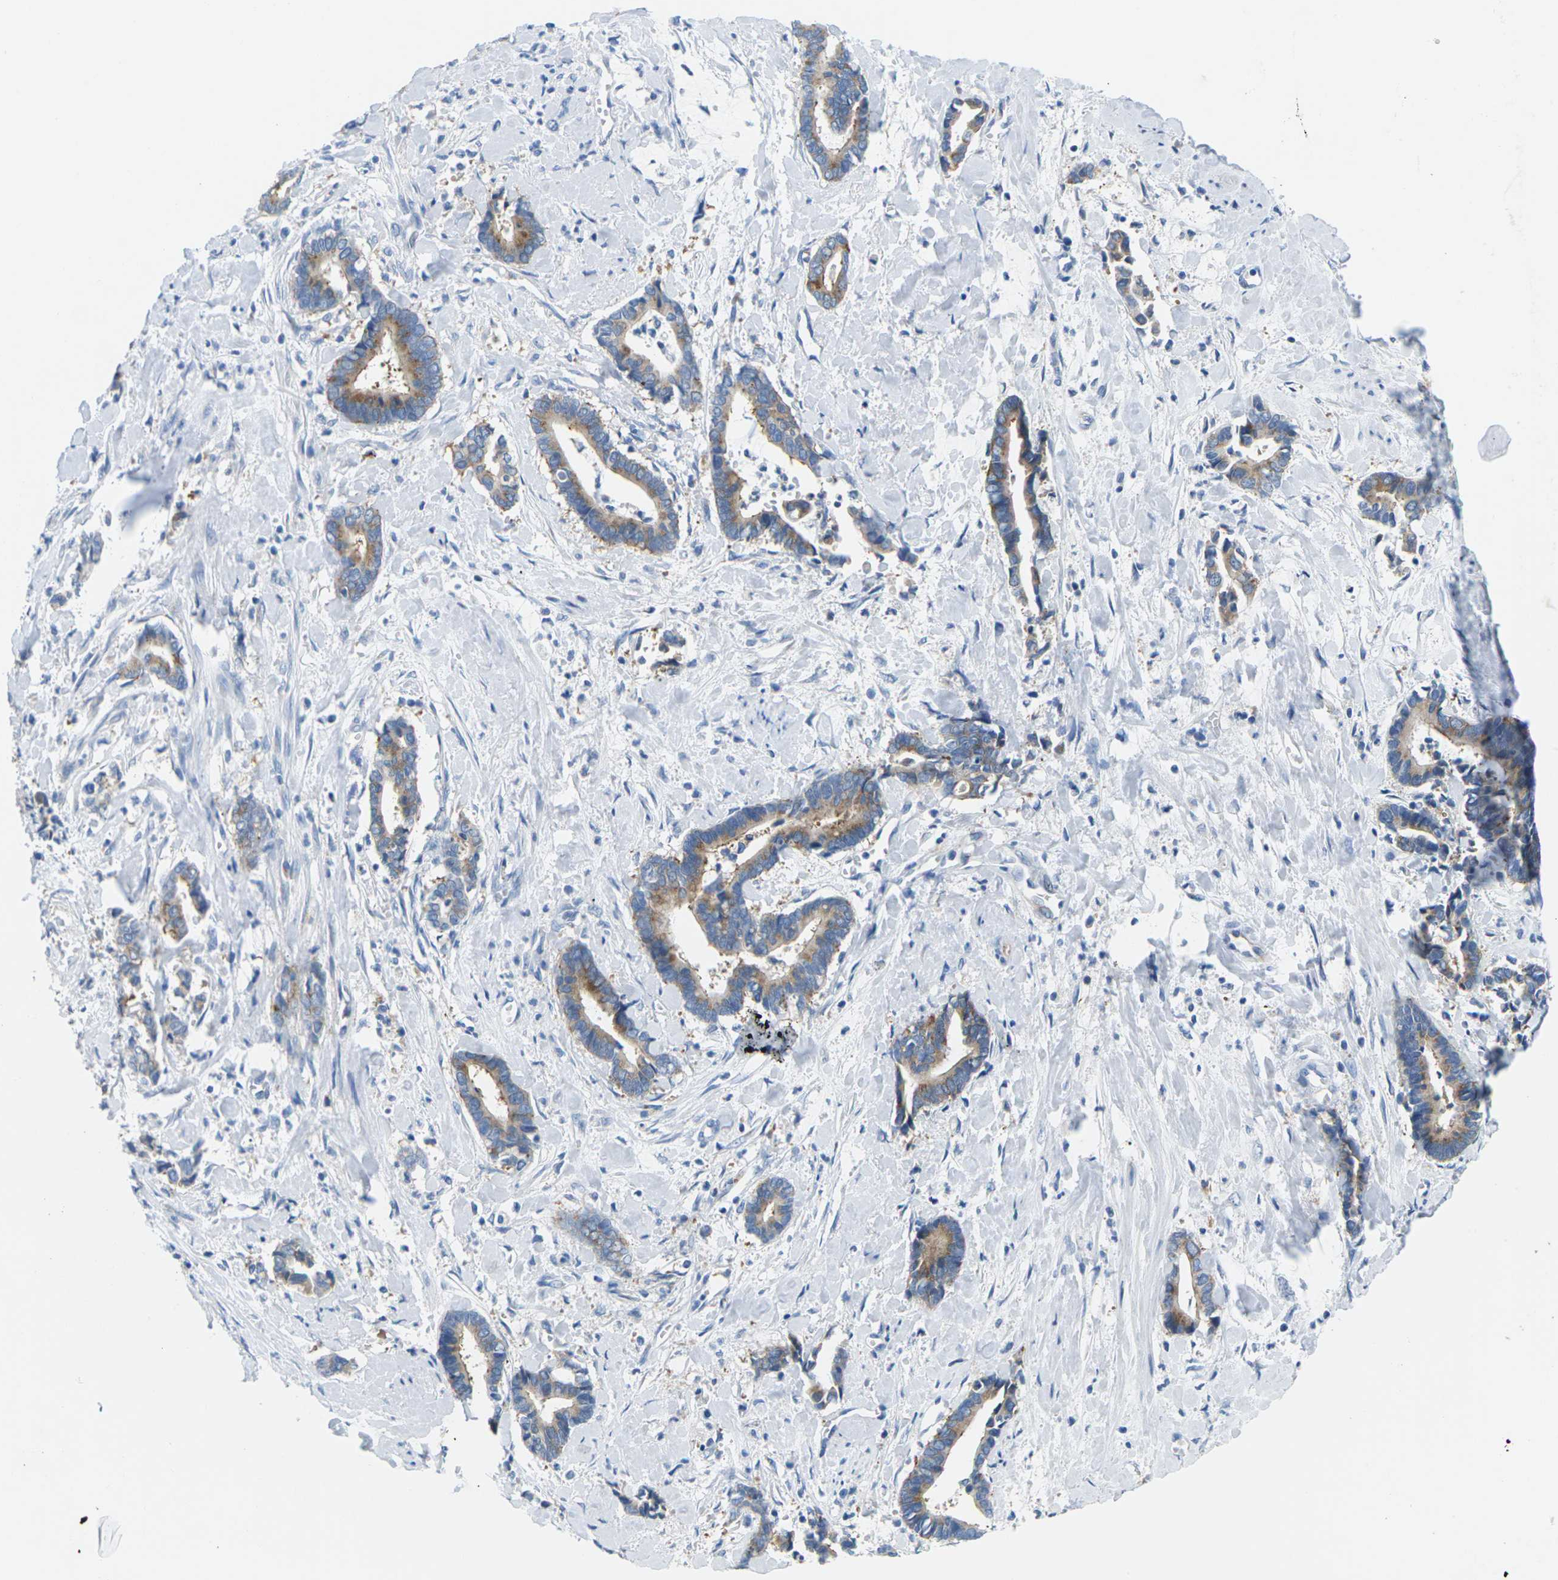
{"staining": {"intensity": "moderate", "quantity": ">75%", "location": "cytoplasmic/membranous"}, "tissue": "cervical cancer", "cell_type": "Tumor cells", "image_type": "cancer", "snomed": [{"axis": "morphology", "description": "Adenocarcinoma, NOS"}, {"axis": "topography", "description": "Cervix"}], "caption": "High-power microscopy captured an immunohistochemistry image of cervical adenocarcinoma, revealing moderate cytoplasmic/membranous expression in approximately >75% of tumor cells. The staining is performed using DAB brown chromogen to label protein expression. The nuclei are counter-stained blue using hematoxylin.", "gene": "SYNGR2", "patient": {"sex": "female", "age": 44}}